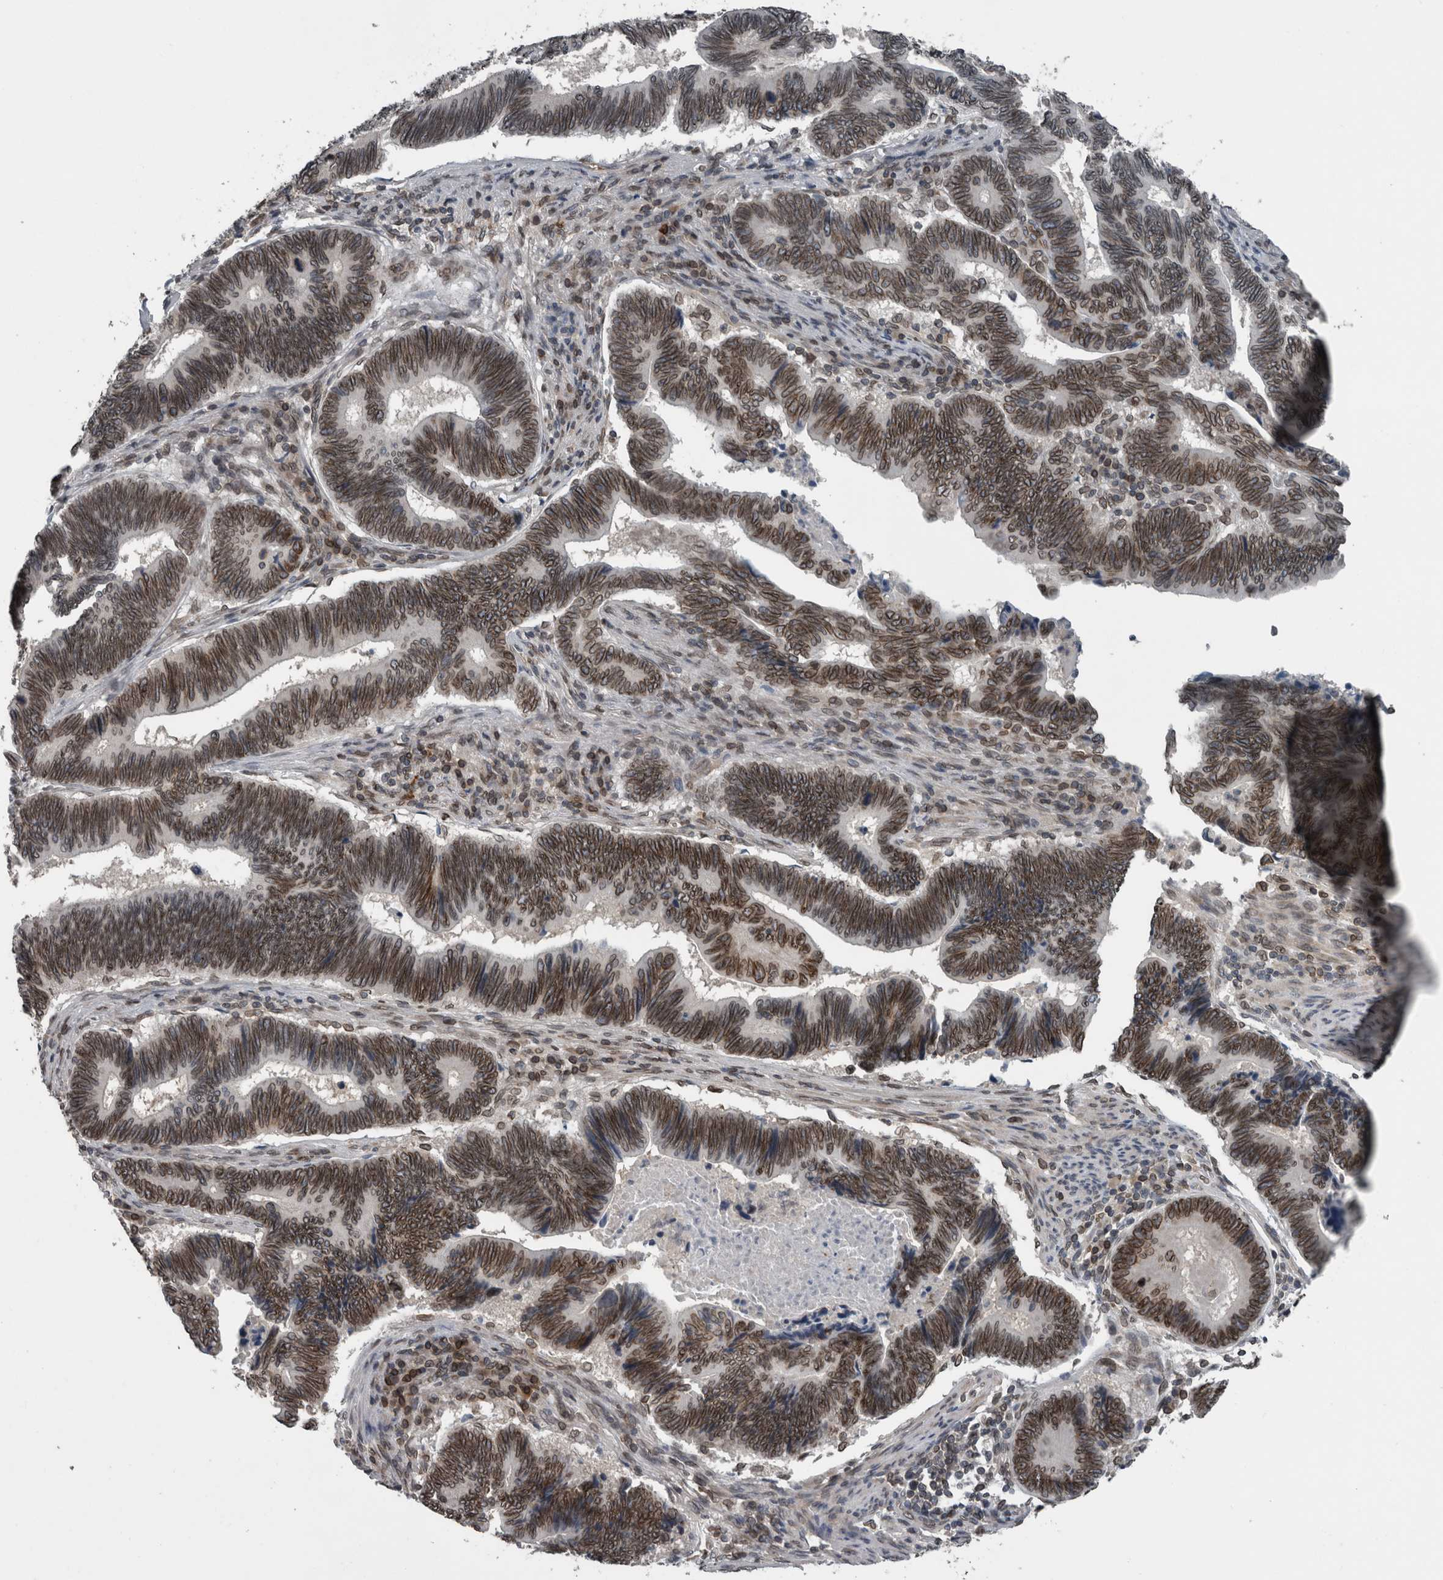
{"staining": {"intensity": "moderate", "quantity": ">75%", "location": "cytoplasmic/membranous,nuclear"}, "tissue": "pancreatic cancer", "cell_type": "Tumor cells", "image_type": "cancer", "snomed": [{"axis": "morphology", "description": "Adenocarcinoma, NOS"}, {"axis": "topography", "description": "Pancreas"}], "caption": "The micrograph displays immunohistochemical staining of adenocarcinoma (pancreatic). There is moderate cytoplasmic/membranous and nuclear expression is appreciated in about >75% of tumor cells.", "gene": "RANBP2", "patient": {"sex": "female", "age": 70}}